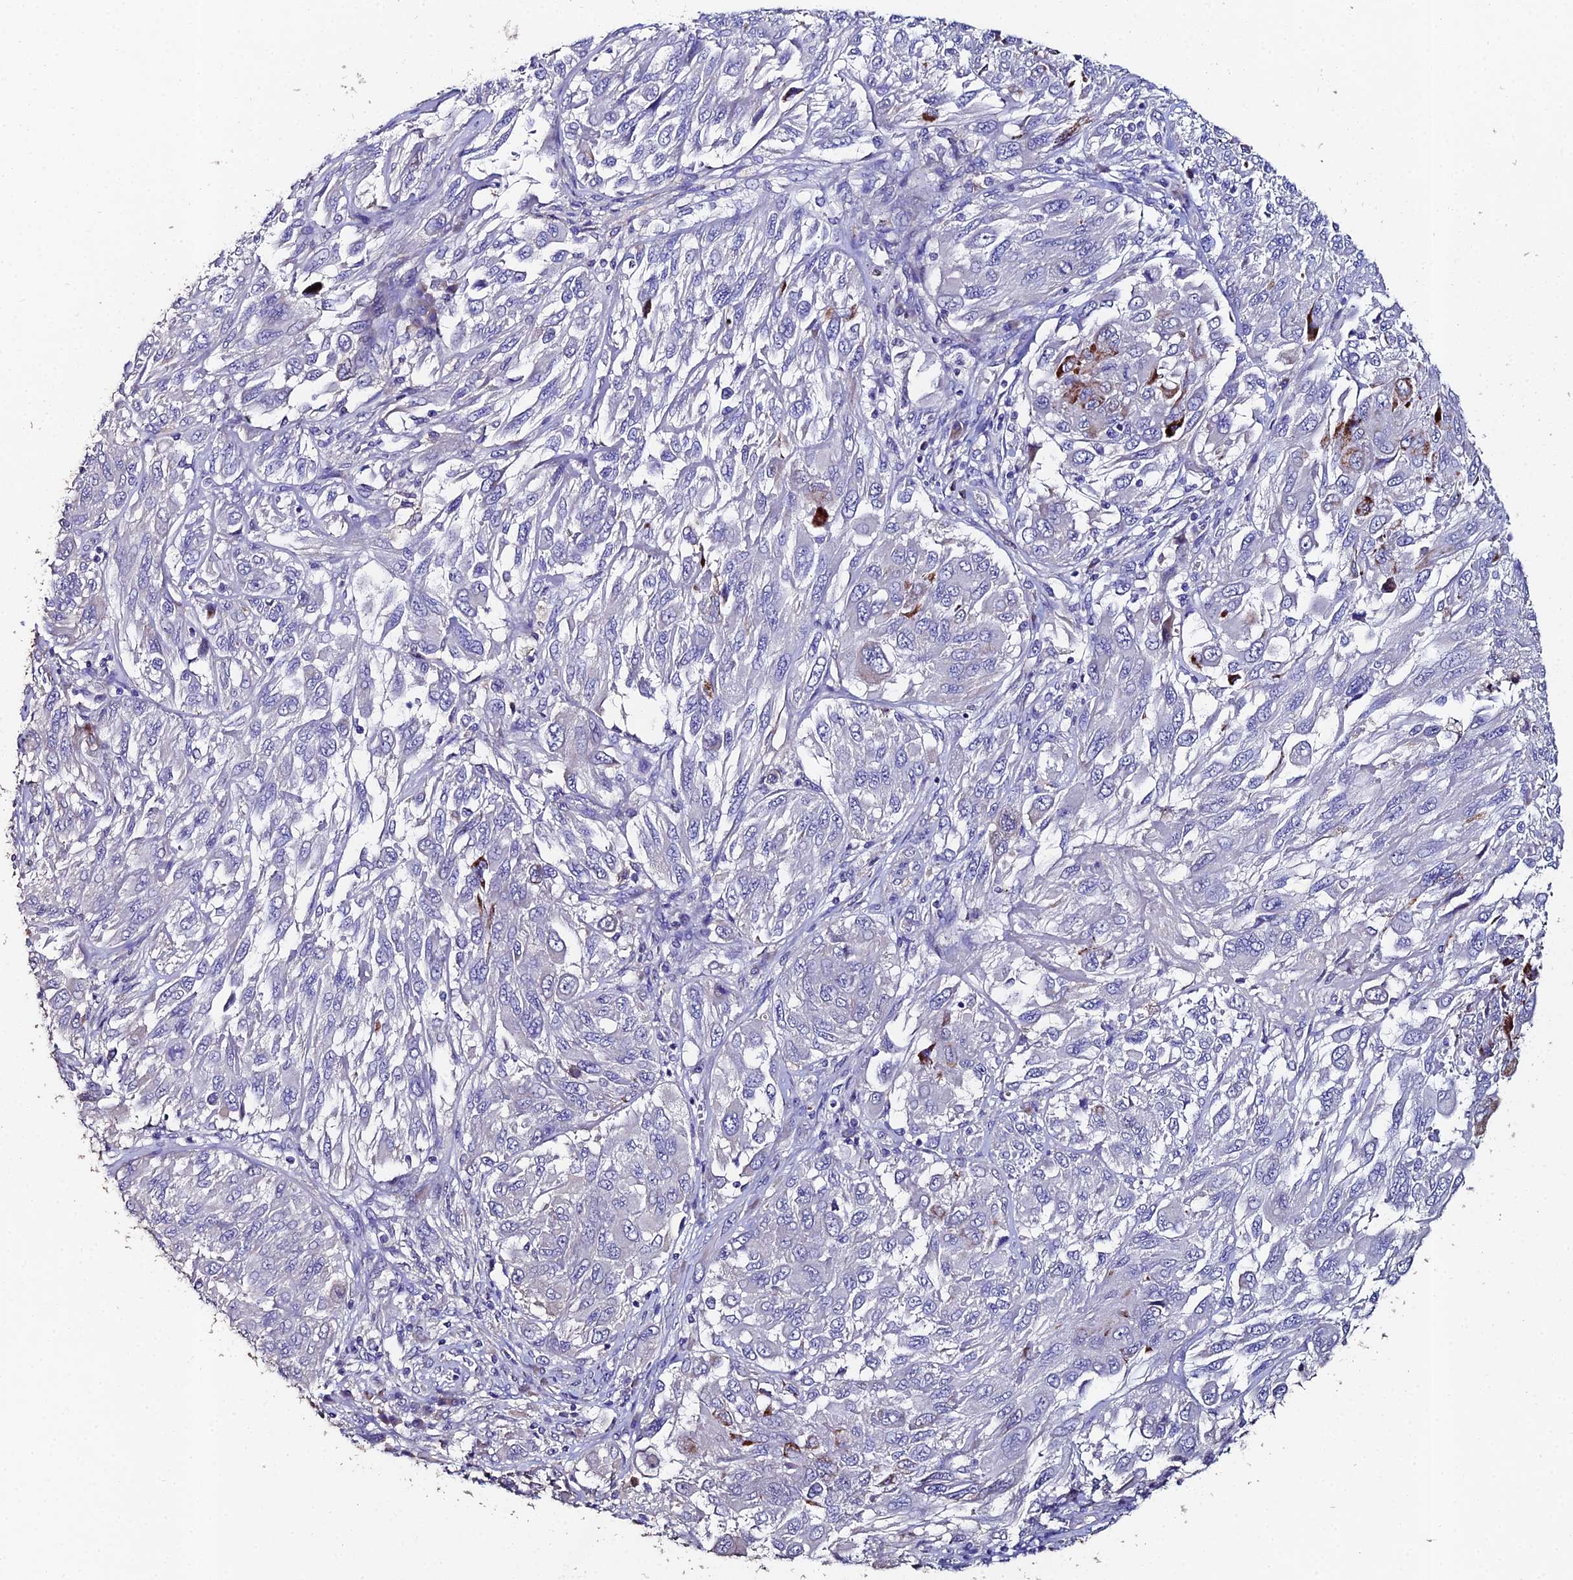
{"staining": {"intensity": "negative", "quantity": "none", "location": "none"}, "tissue": "melanoma", "cell_type": "Tumor cells", "image_type": "cancer", "snomed": [{"axis": "morphology", "description": "Malignant melanoma, NOS"}, {"axis": "topography", "description": "Skin"}], "caption": "There is no significant expression in tumor cells of malignant melanoma.", "gene": "ESRRG", "patient": {"sex": "female", "age": 91}}